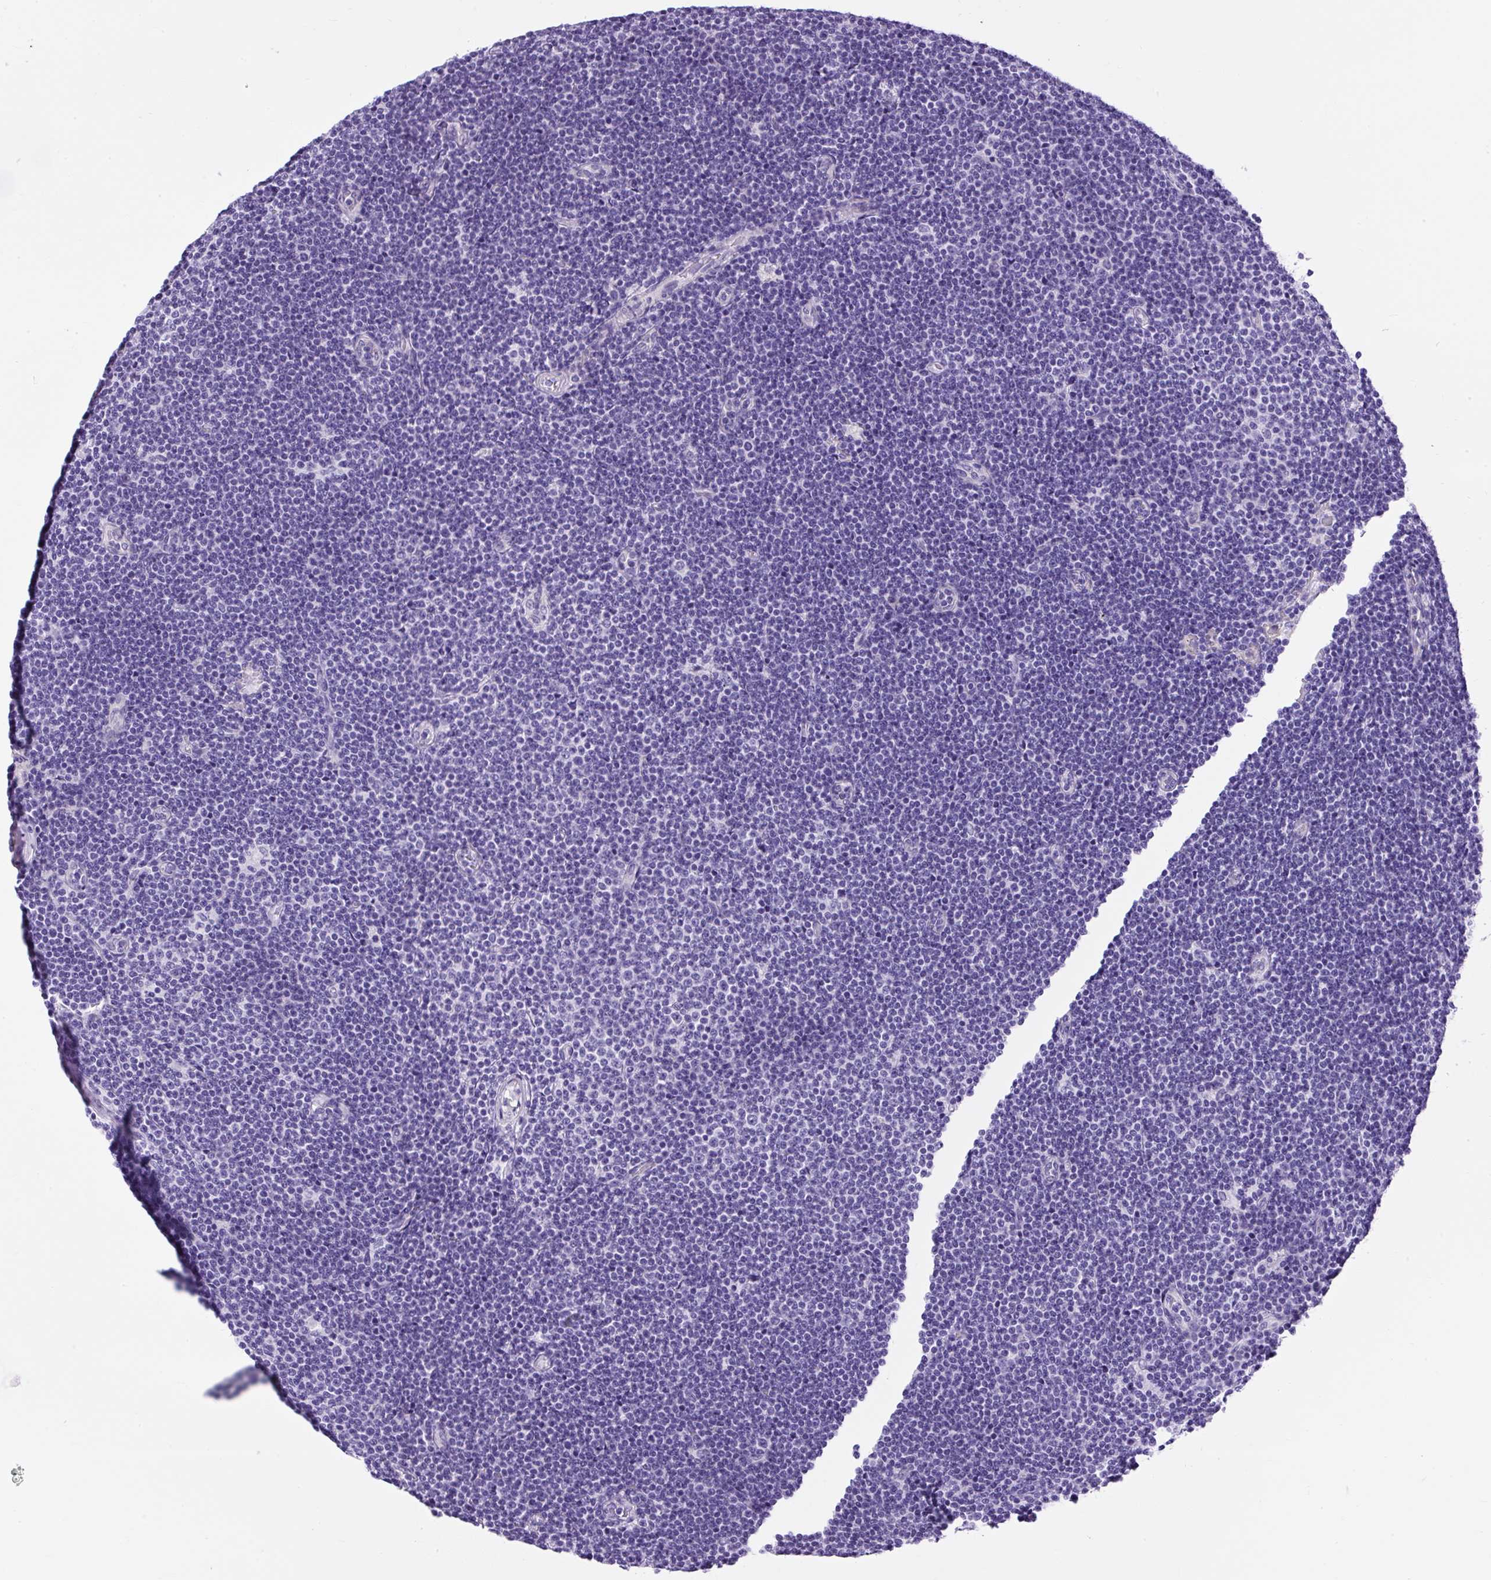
{"staining": {"intensity": "negative", "quantity": "none", "location": "none"}, "tissue": "lymphoma", "cell_type": "Tumor cells", "image_type": "cancer", "snomed": [{"axis": "morphology", "description": "Malignant lymphoma, non-Hodgkin's type, Low grade"}, {"axis": "topography", "description": "Lymph node"}], "caption": "DAB immunohistochemical staining of malignant lymphoma, non-Hodgkin's type (low-grade) displays no significant staining in tumor cells.", "gene": "UPP1", "patient": {"sex": "male", "age": 48}}